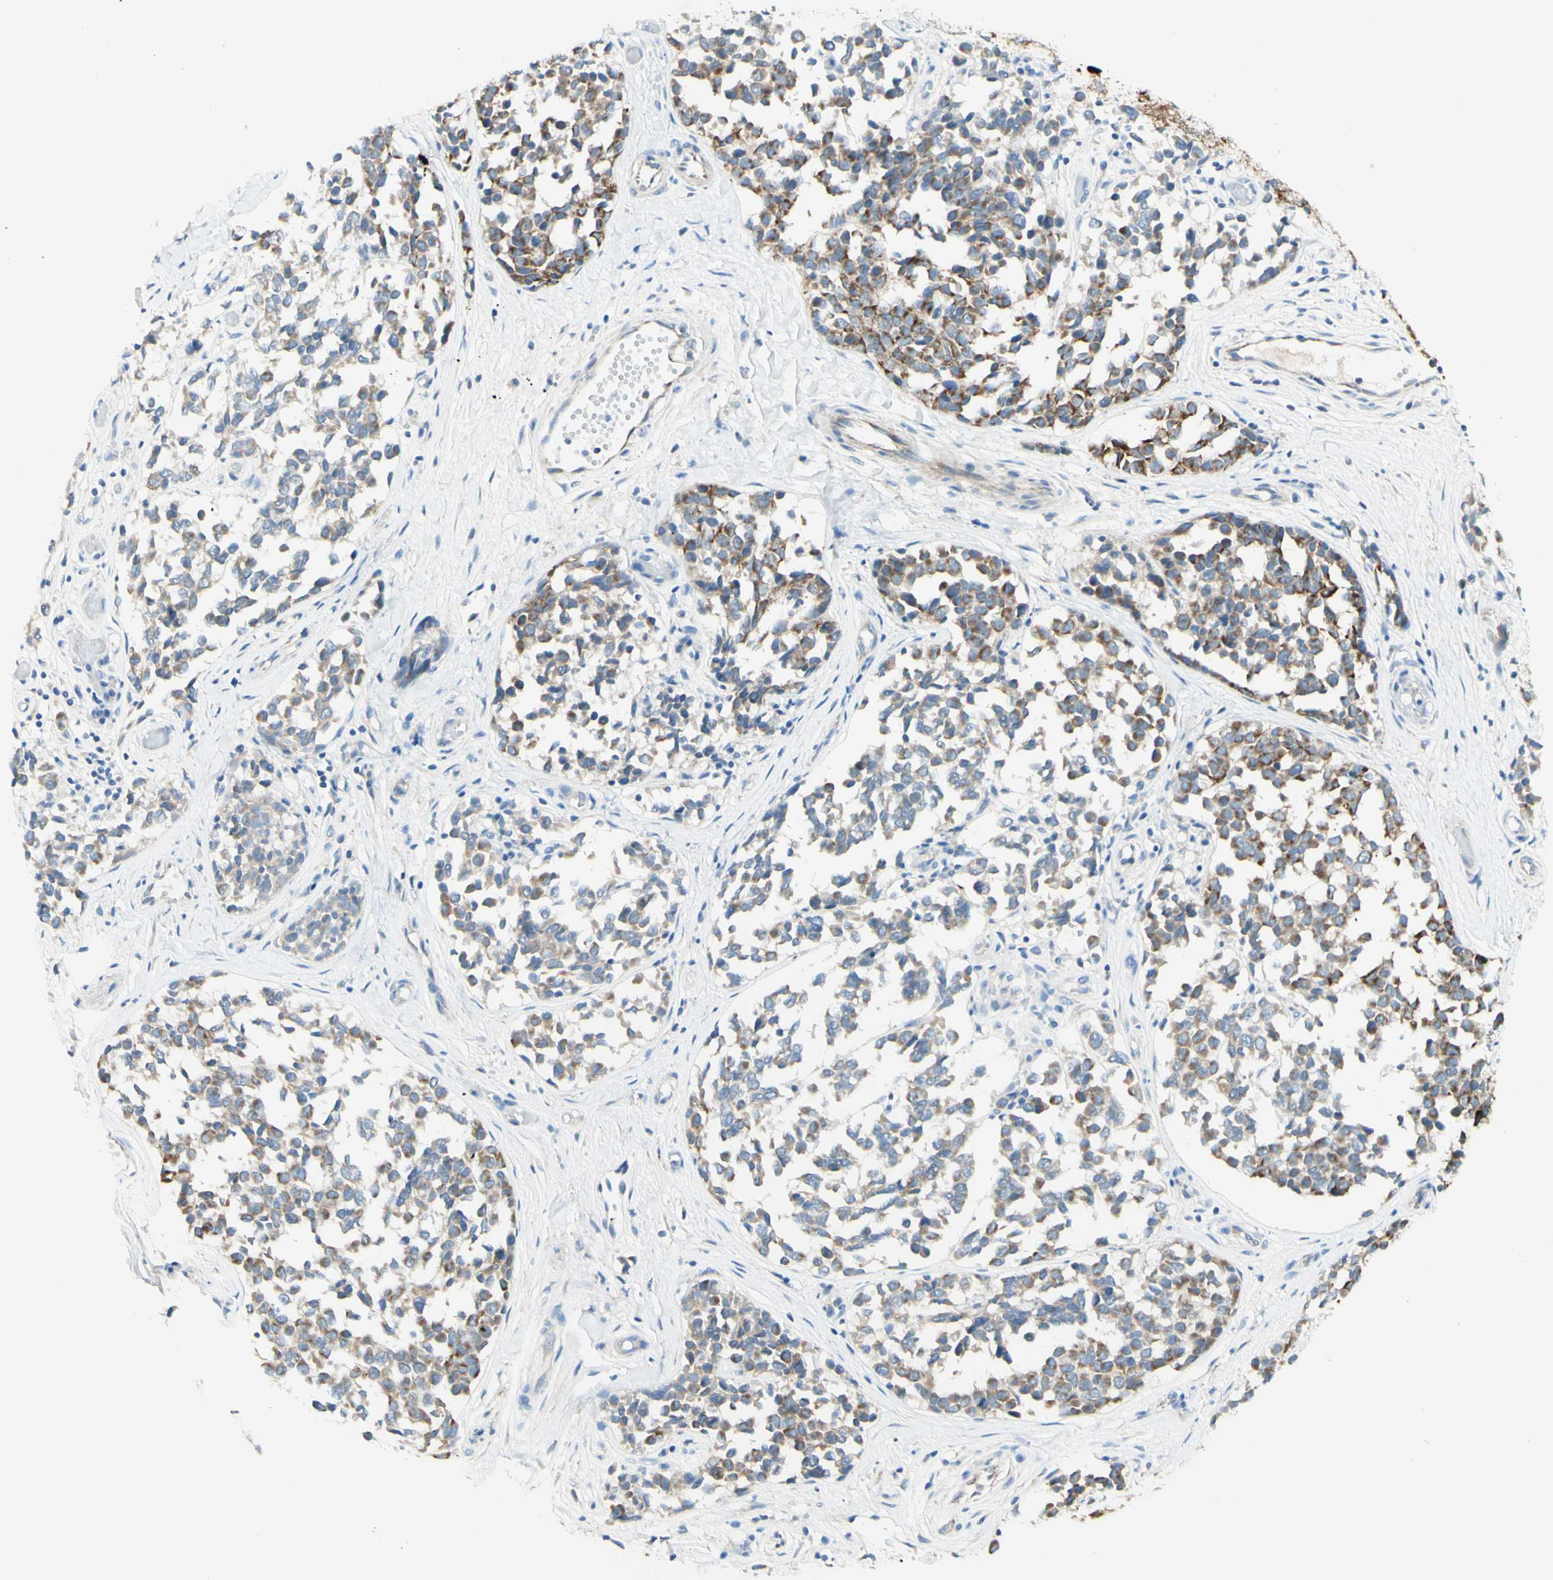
{"staining": {"intensity": "moderate", "quantity": ">75%", "location": "cytoplasmic/membranous"}, "tissue": "melanoma", "cell_type": "Tumor cells", "image_type": "cancer", "snomed": [{"axis": "morphology", "description": "Malignant melanoma, NOS"}, {"axis": "topography", "description": "Skin"}], "caption": "This micrograph reveals melanoma stained with IHC to label a protein in brown. The cytoplasmic/membranous of tumor cells show moderate positivity for the protein. Nuclei are counter-stained blue.", "gene": "ARMC10", "patient": {"sex": "female", "age": 64}}